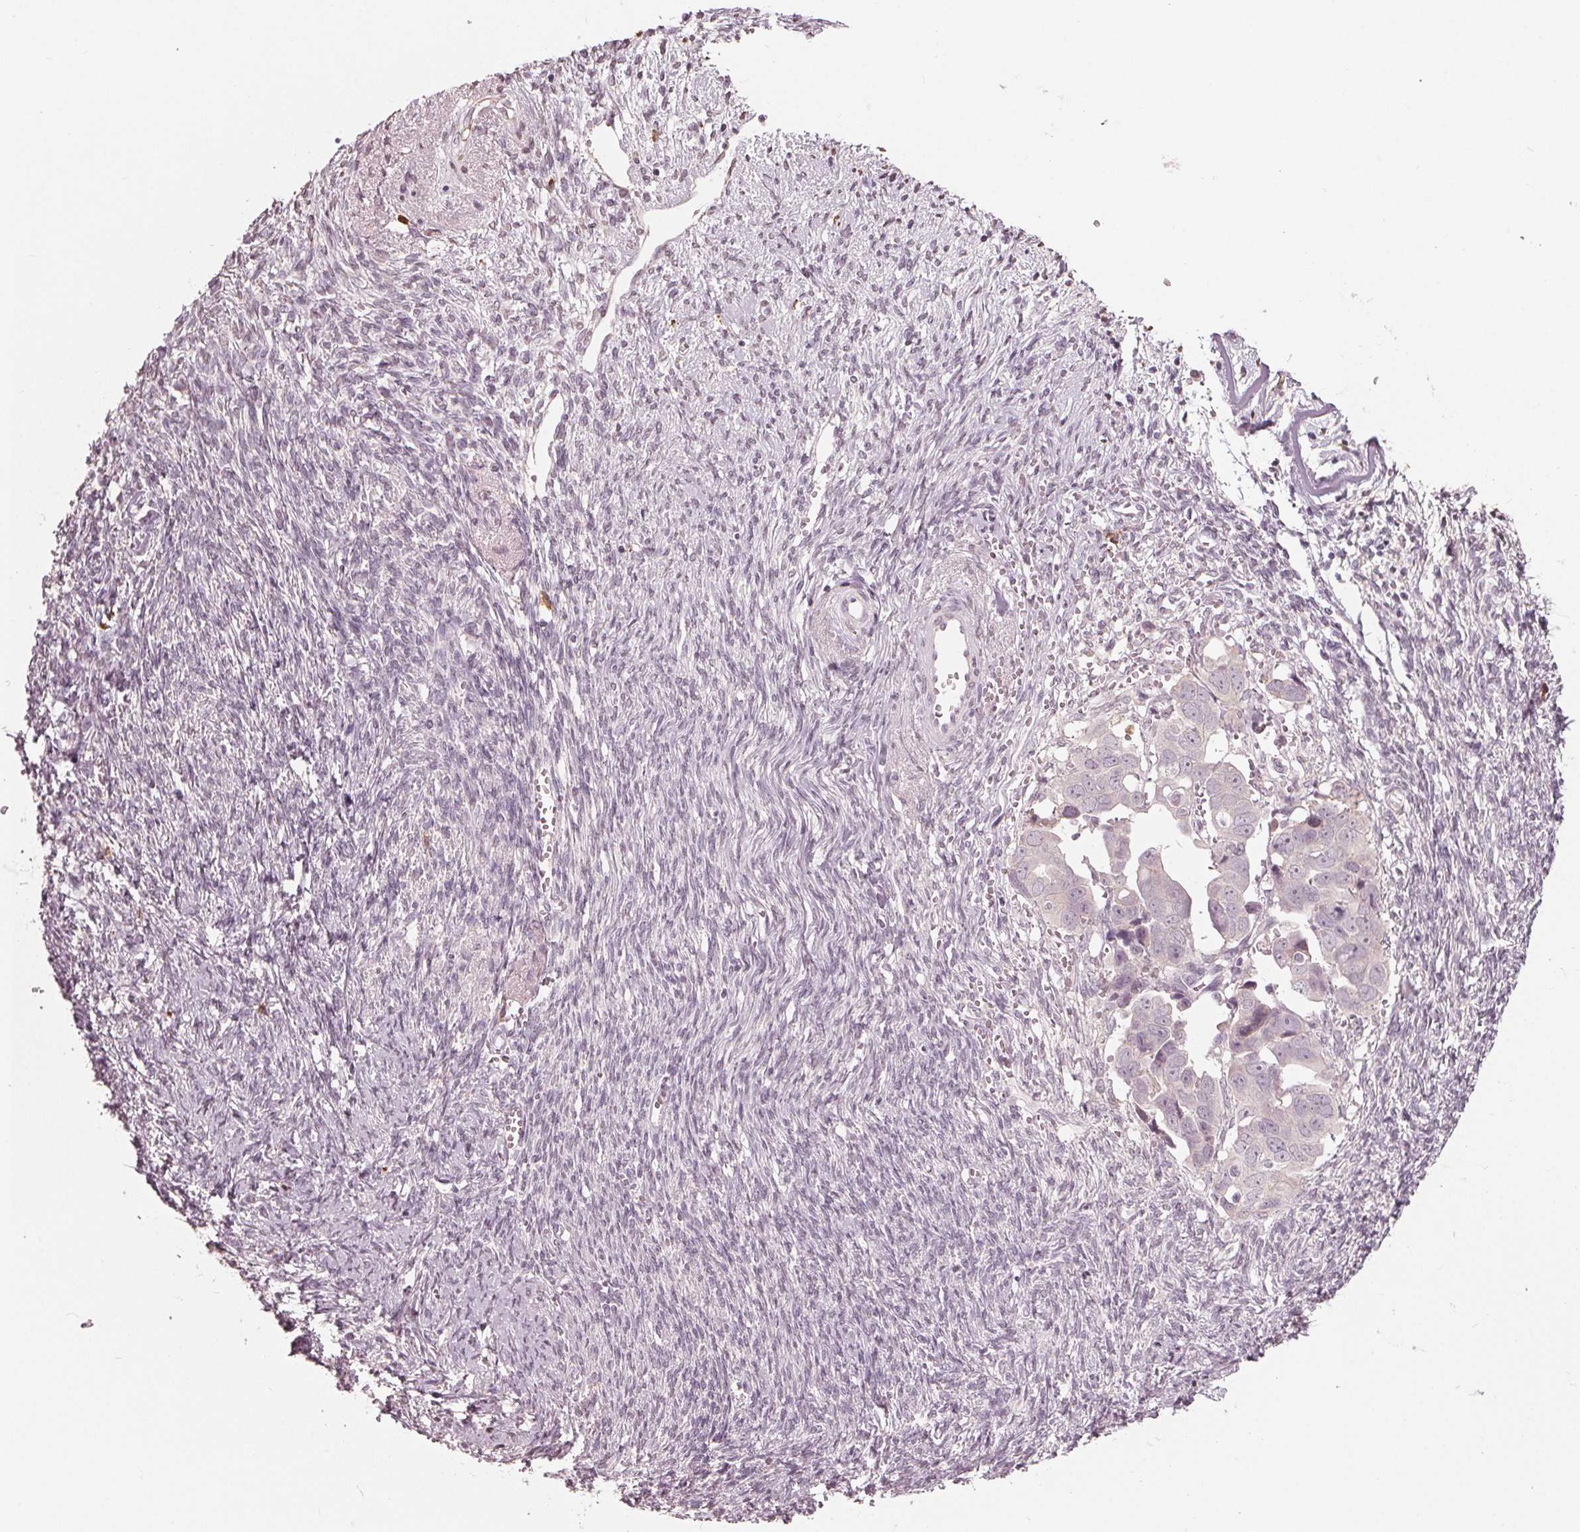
{"staining": {"intensity": "negative", "quantity": "none", "location": "none"}, "tissue": "ovarian cancer", "cell_type": "Tumor cells", "image_type": "cancer", "snomed": [{"axis": "morphology", "description": "Cystadenocarcinoma, serous, NOS"}, {"axis": "topography", "description": "Ovary"}], "caption": "High magnification brightfield microscopy of ovarian cancer (serous cystadenocarcinoma) stained with DAB (brown) and counterstained with hematoxylin (blue): tumor cells show no significant expression. (DAB (3,3'-diaminobenzidine) IHC visualized using brightfield microscopy, high magnification).", "gene": "CXCL16", "patient": {"sex": "female", "age": 59}}